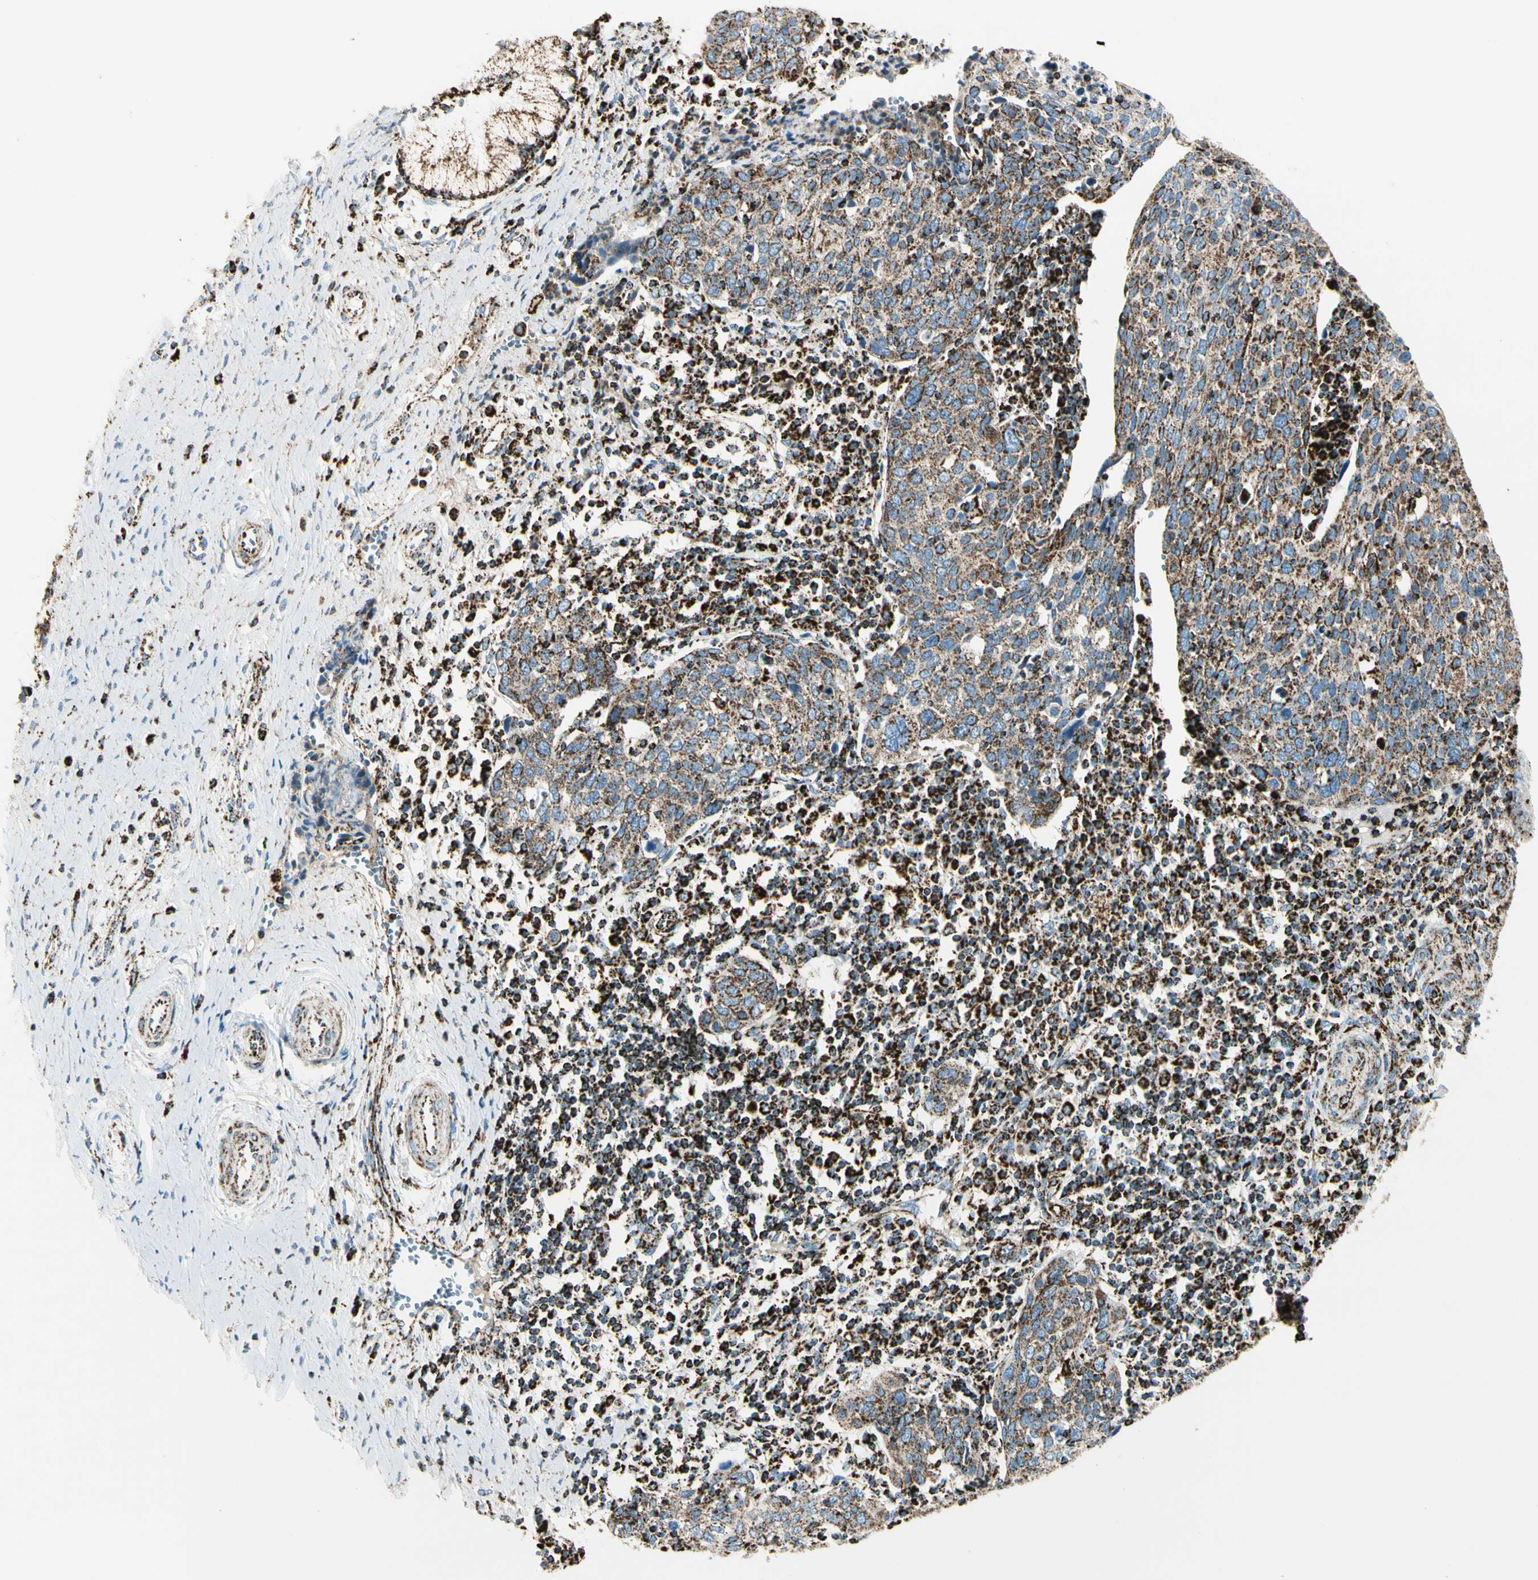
{"staining": {"intensity": "moderate", "quantity": ">75%", "location": "cytoplasmic/membranous"}, "tissue": "cervical cancer", "cell_type": "Tumor cells", "image_type": "cancer", "snomed": [{"axis": "morphology", "description": "Squamous cell carcinoma, NOS"}, {"axis": "topography", "description": "Cervix"}], "caption": "A high-resolution photomicrograph shows IHC staining of cervical cancer (squamous cell carcinoma), which exhibits moderate cytoplasmic/membranous staining in about >75% of tumor cells.", "gene": "ME2", "patient": {"sex": "female", "age": 40}}